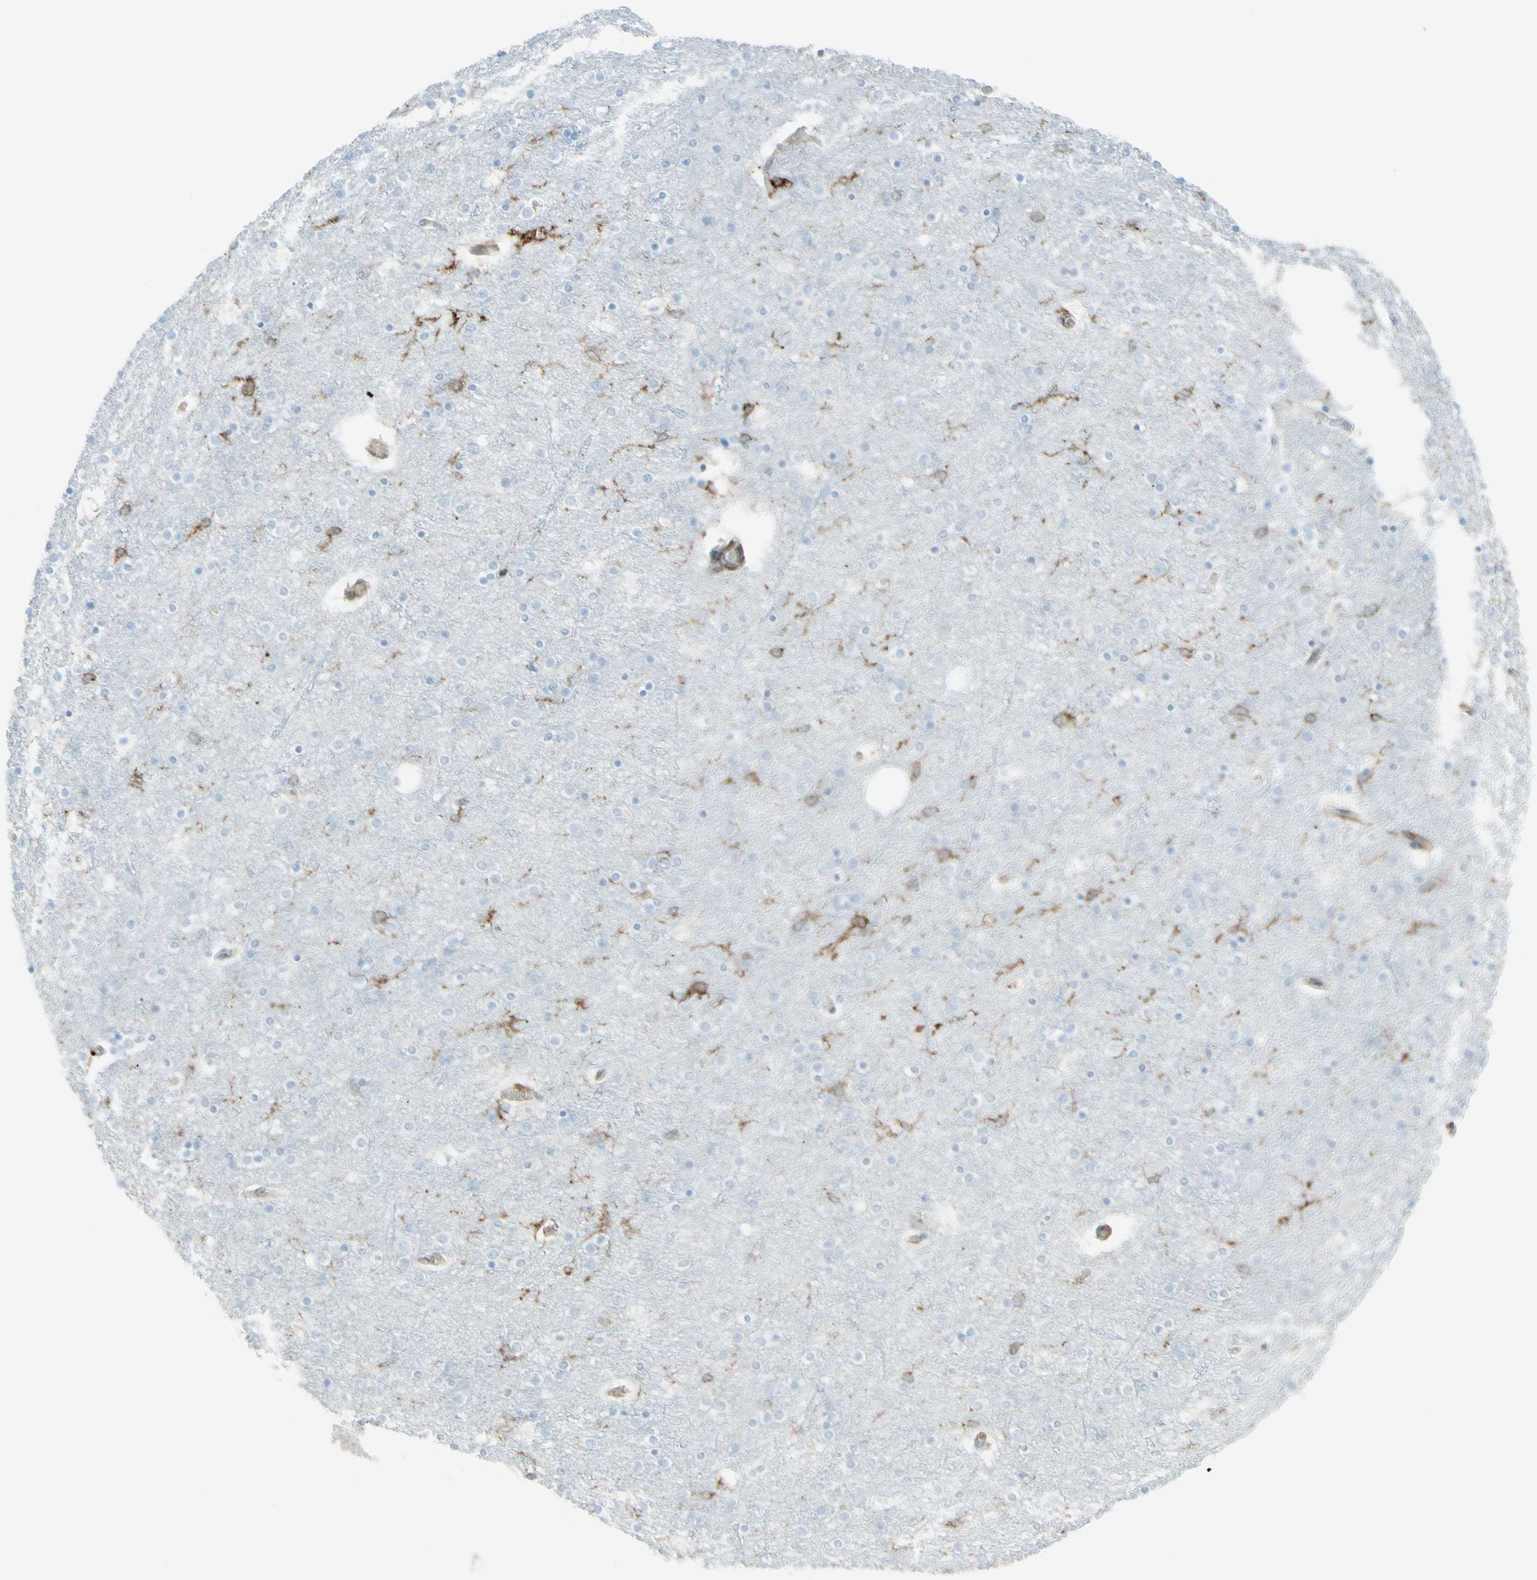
{"staining": {"intensity": "negative", "quantity": "none", "location": "none"}, "tissue": "cerebral cortex", "cell_type": "Endothelial cells", "image_type": "normal", "snomed": [{"axis": "morphology", "description": "Normal tissue, NOS"}, {"axis": "topography", "description": "Cerebral cortex"}], "caption": "A high-resolution micrograph shows immunohistochemistry (IHC) staining of benign cerebral cortex, which reveals no significant expression in endothelial cells.", "gene": "HLA", "patient": {"sex": "female", "age": 54}}